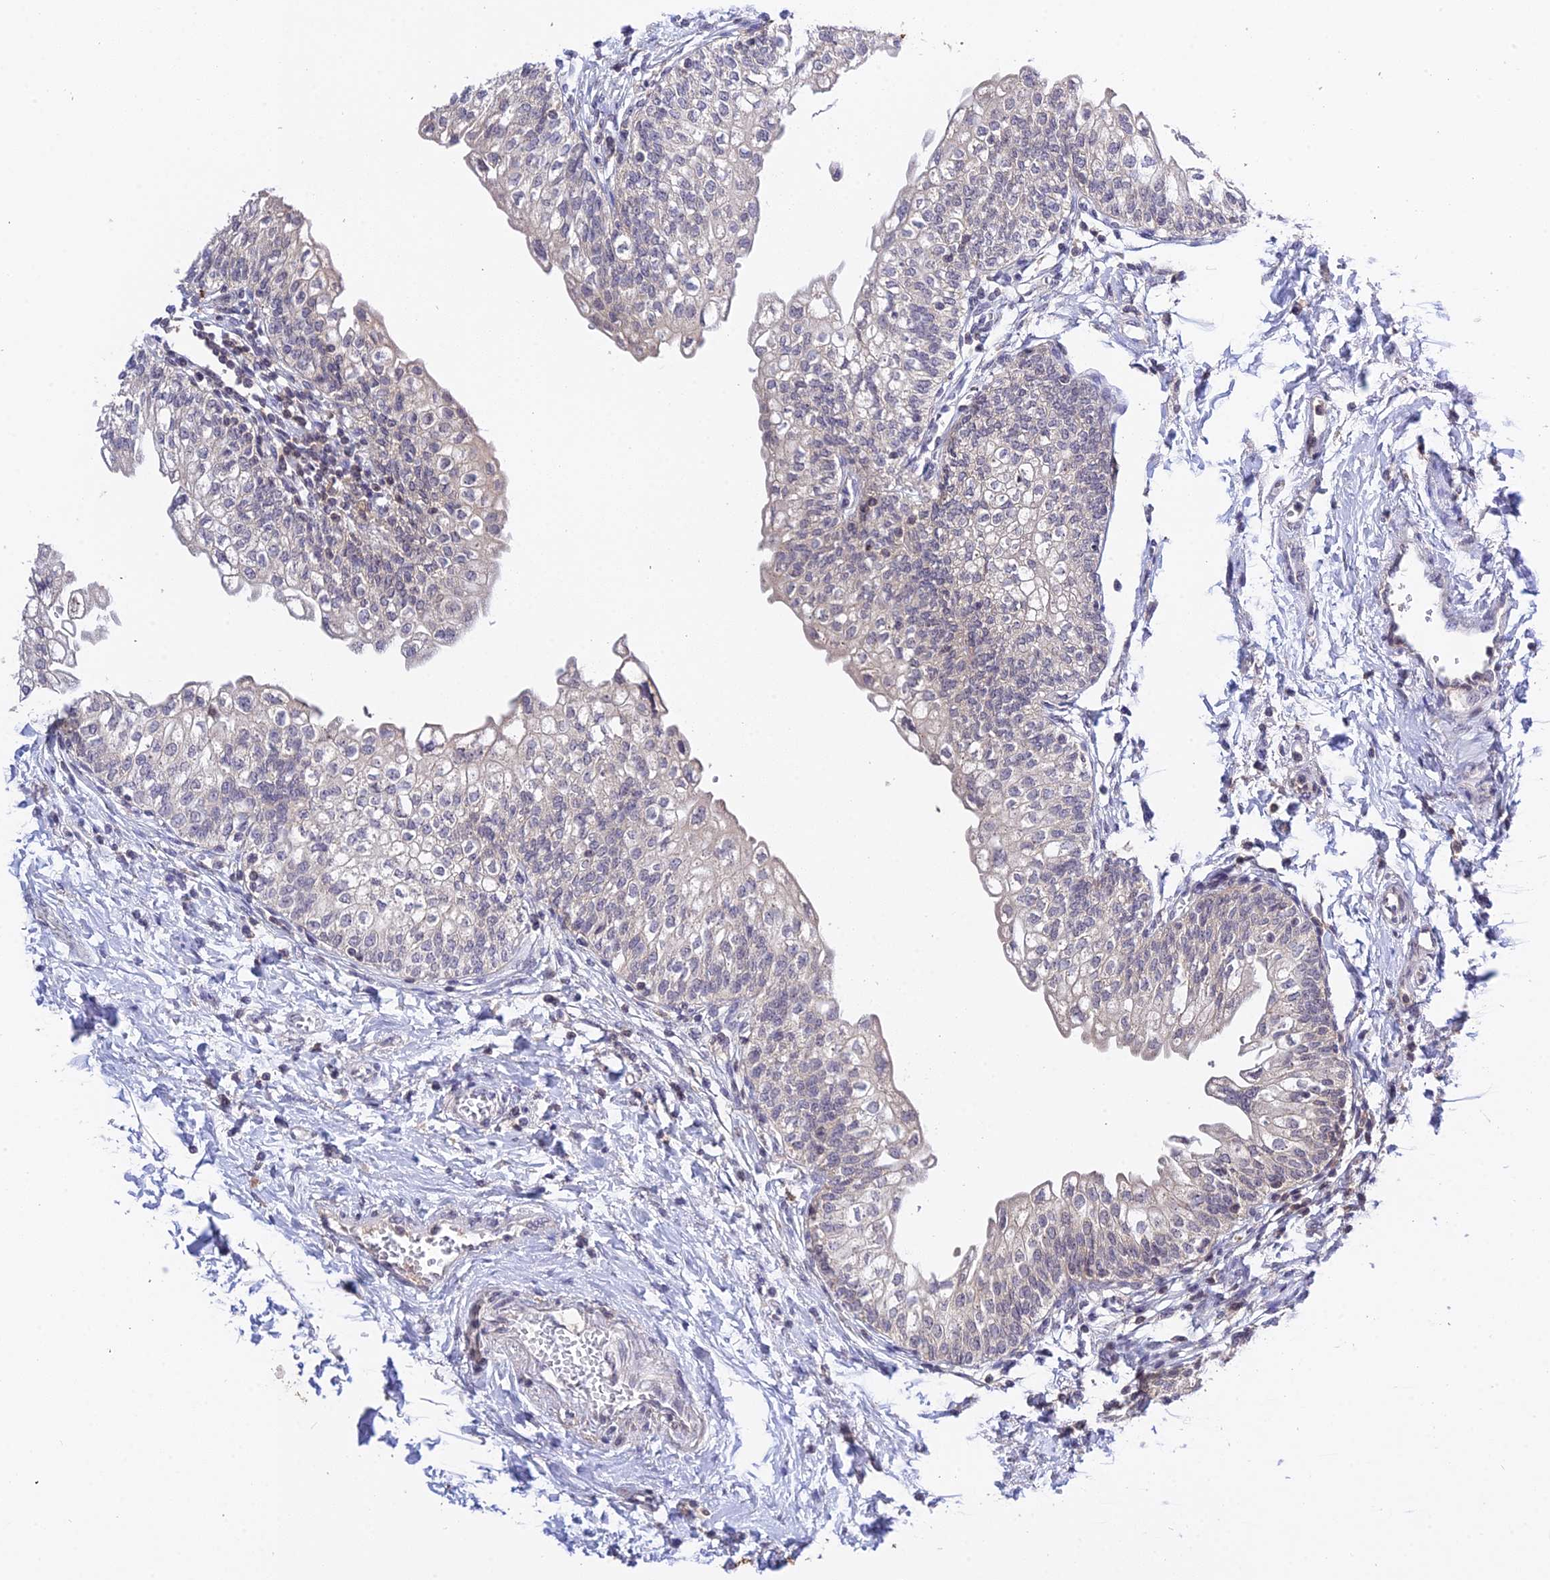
{"staining": {"intensity": "moderate", "quantity": "25%-75%", "location": "cytoplasmic/membranous,nuclear"}, "tissue": "urinary bladder", "cell_type": "Urothelial cells", "image_type": "normal", "snomed": [{"axis": "morphology", "description": "Normal tissue, NOS"}, {"axis": "topography", "description": "Urinary bladder"}], "caption": "Protein staining of benign urinary bladder displays moderate cytoplasmic/membranous,nuclear staining in approximately 25%-75% of urothelial cells. The protein of interest is shown in brown color, while the nuclei are stained blue.", "gene": "TEKT1", "patient": {"sex": "male", "age": 55}}